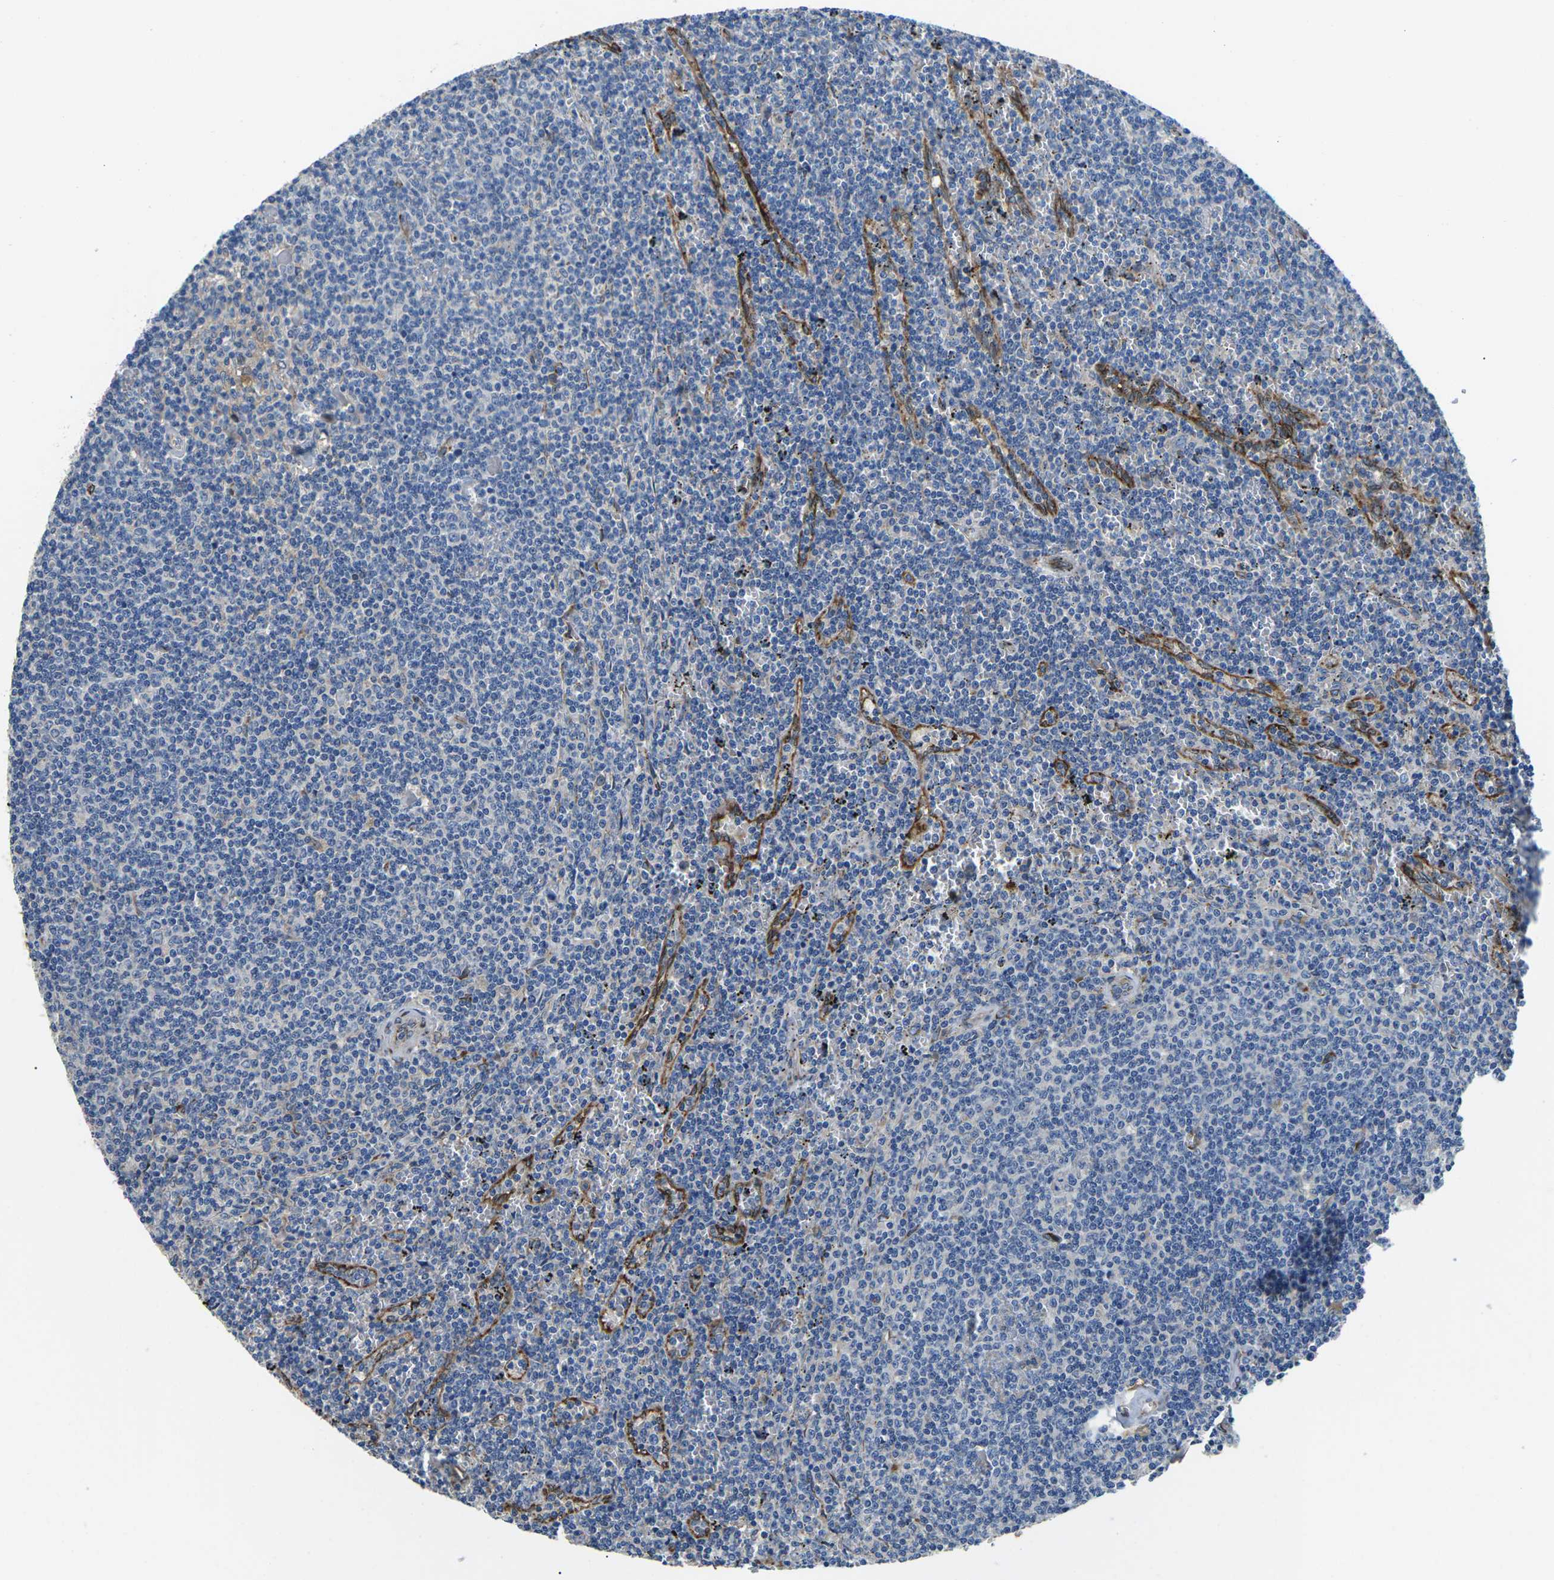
{"staining": {"intensity": "negative", "quantity": "none", "location": "none"}, "tissue": "lymphoma", "cell_type": "Tumor cells", "image_type": "cancer", "snomed": [{"axis": "morphology", "description": "Malignant lymphoma, non-Hodgkin's type, Low grade"}, {"axis": "topography", "description": "Spleen"}], "caption": "DAB (3,3'-diaminobenzidine) immunohistochemical staining of malignant lymphoma, non-Hodgkin's type (low-grade) displays no significant expression in tumor cells.", "gene": "PDZD8", "patient": {"sex": "female", "age": 50}}